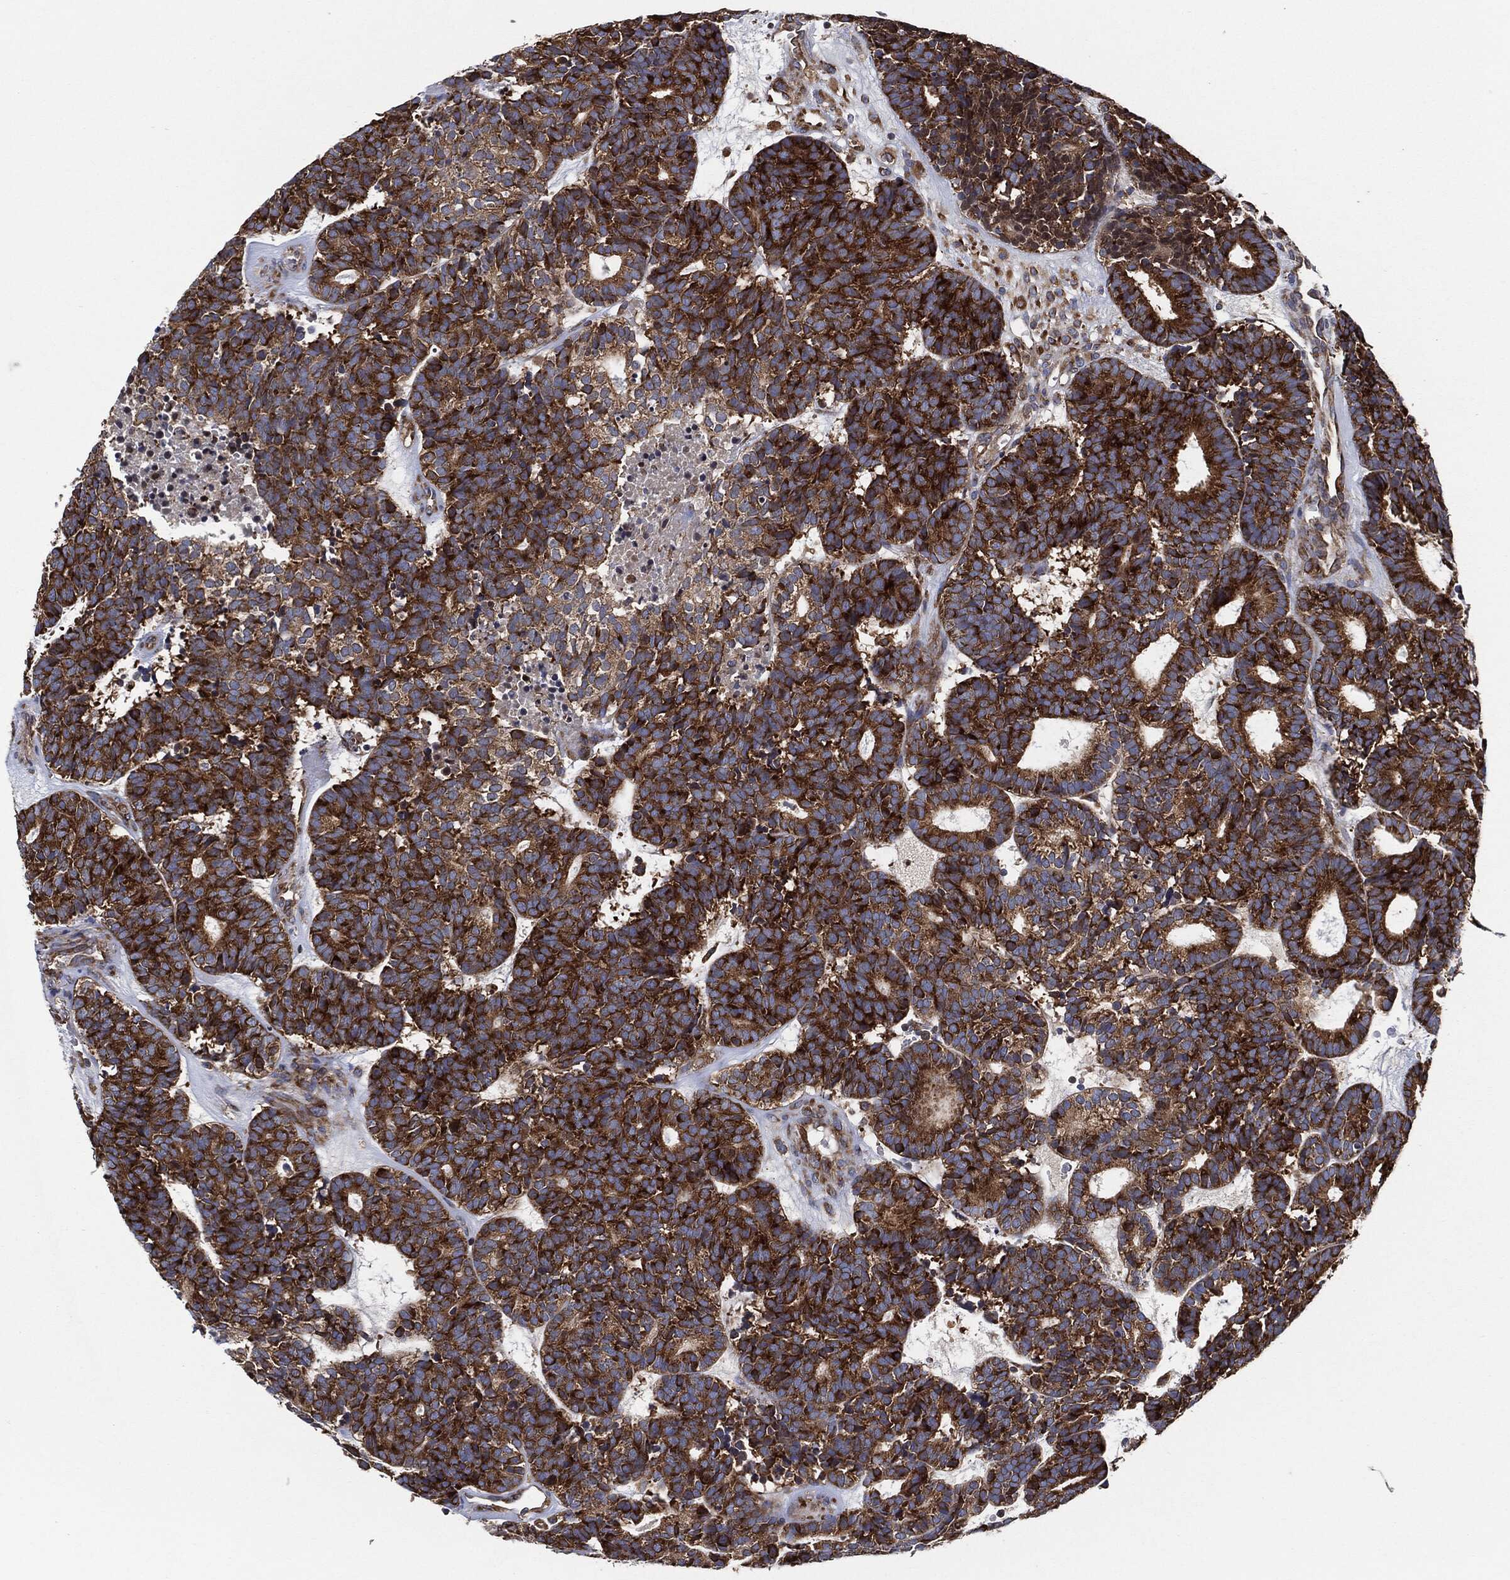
{"staining": {"intensity": "strong", "quantity": ">75%", "location": "cytoplasmic/membranous"}, "tissue": "head and neck cancer", "cell_type": "Tumor cells", "image_type": "cancer", "snomed": [{"axis": "morphology", "description": "Adenocarcinoma, NOS"}, {"axis": "topography", "description": "Head-Neck"}], "caption": "Immunohistochemical staining of adenocarcinoma (head and neck) demonstrates high levels of strong cytoplasmic/membranous protein expression in approximately >75% of tumor cells.", "gene": "EIF2S2", "patient": {"sex": "female", "age": 81}}